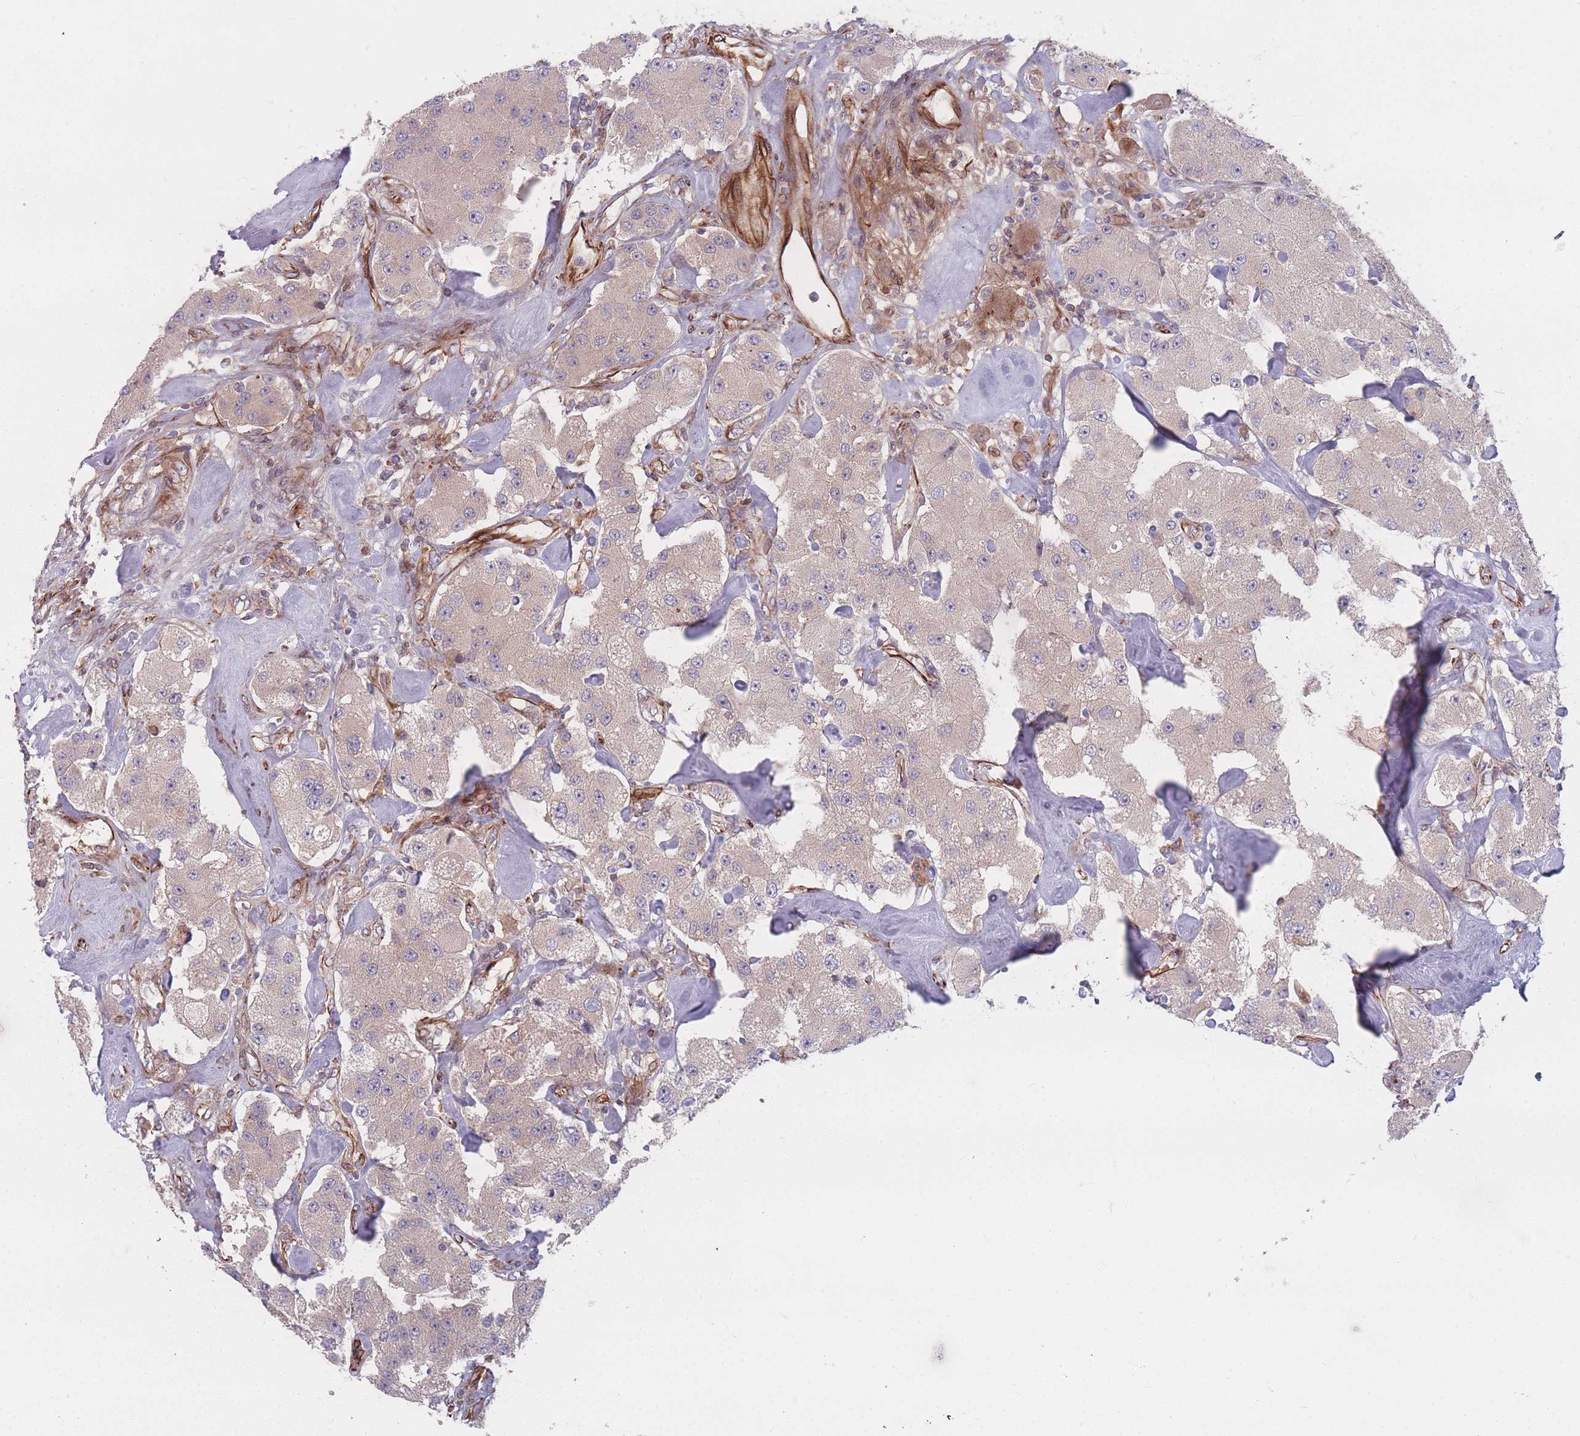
{"staining": {"intensity": "negative", "quantity": "none", "location": "none"}, "tissue": "carcinoid", "cell_type": "Tumor cells", "image_type": "cancer", "snomed": [{"axis": "morphology", "description": "Carcinoid, malignant, NOS"}, {"axis": "topography", "description": "Pancreas"}], "caption": "Tumor cells are negative for brown protein staining in carcinoid (malignant).", "gene": "EEF1AKMT2", "patient": {"sex": "male", "age": 41}}